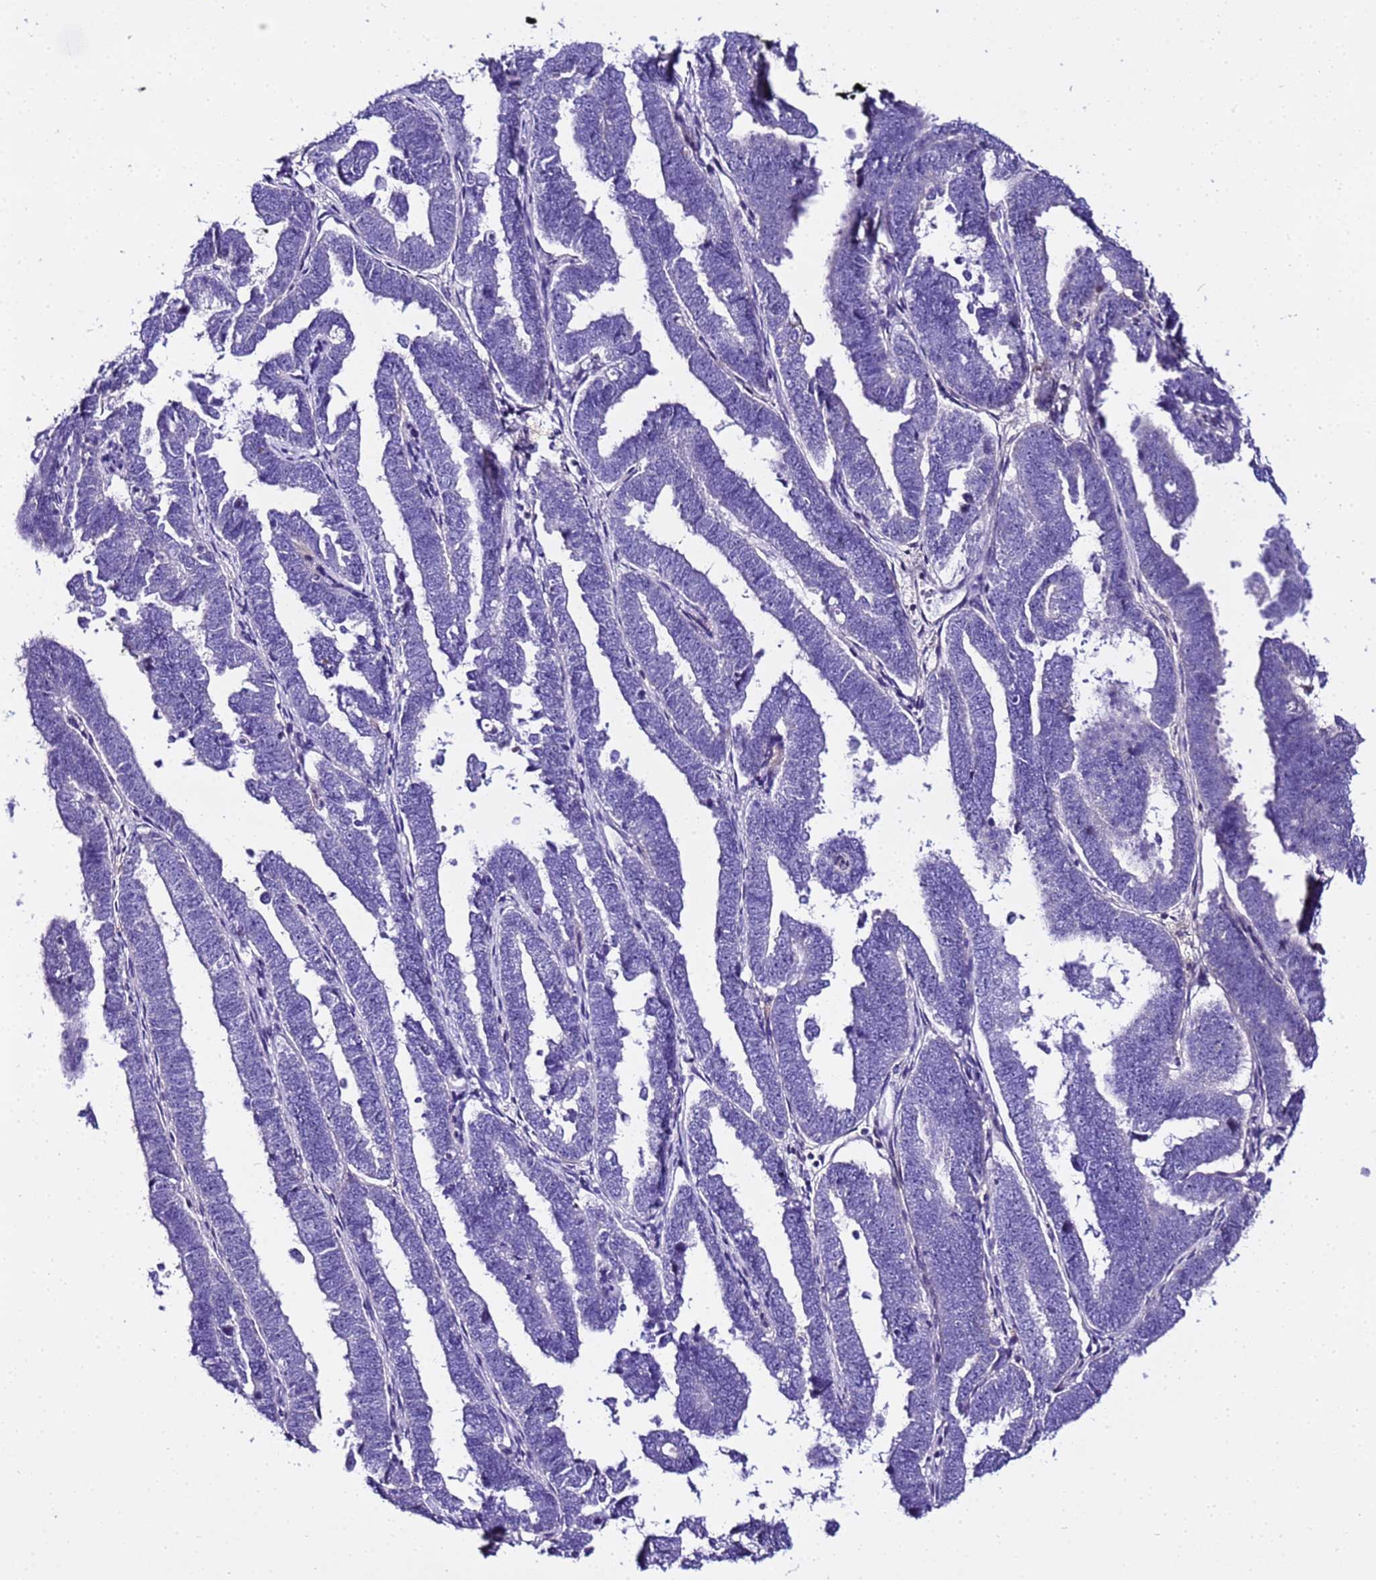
{"staining": {"intensity": "negative", "quantity": "none", "location": "none"}, "tissue": "endometrial cancer", "cell_type": "Tumor cells", "image_type": "cancer", "snomed": [{"axis": "morphology", "description": "Adenocarcinoma, NOS"}, {"axis": "topography", "description": "Endometrium"}], "caption": "Tumor cells are negative for brown protein staining in endometrial cancer.", "gene": "CFHR2", "patient": {"sex": "female", "age": 75}}